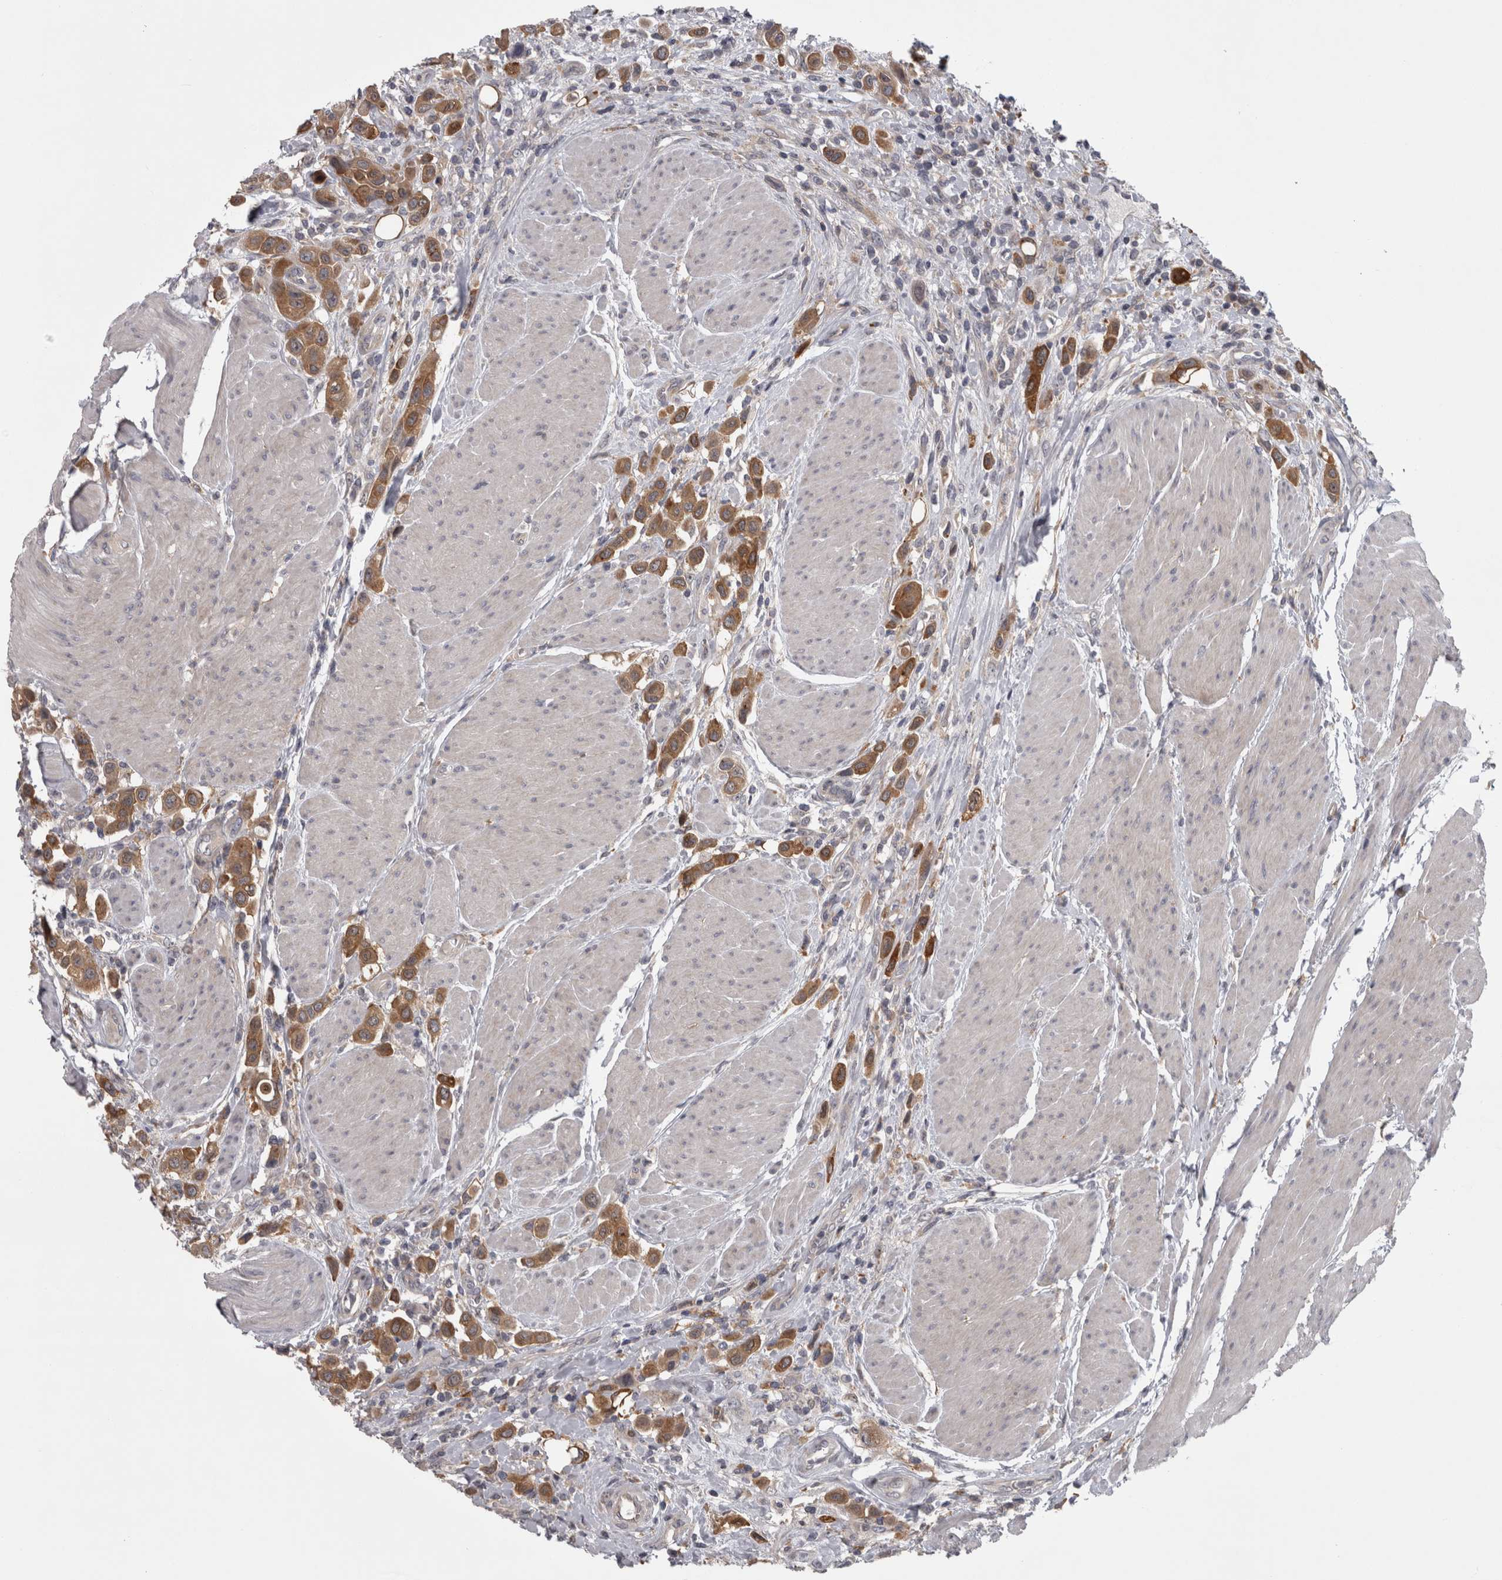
{"staining": {"intensity": "strong", "quantity": ">75%", "location": "cytoplasmic/membranous"}, "tissue": "urothelial cancer", "cell_type": "Tumor cells", "image_type": "cancer", "snomed": [{"axis": "morphology", "description": "Urothelial carcinoma, High grade"}, {"axis": "topography", "description": "Urinary bladder"}], "caption": "An image of human urothelial carcinoma (high-grade) stained for a protein shows strong cytoplasmic/membranous brown staining in tumor cells. The protein is shown in brown color, while the nuclei are stained blue.", "gene": "PRKCI", "patient": {"sex": "male", "age": 50}}